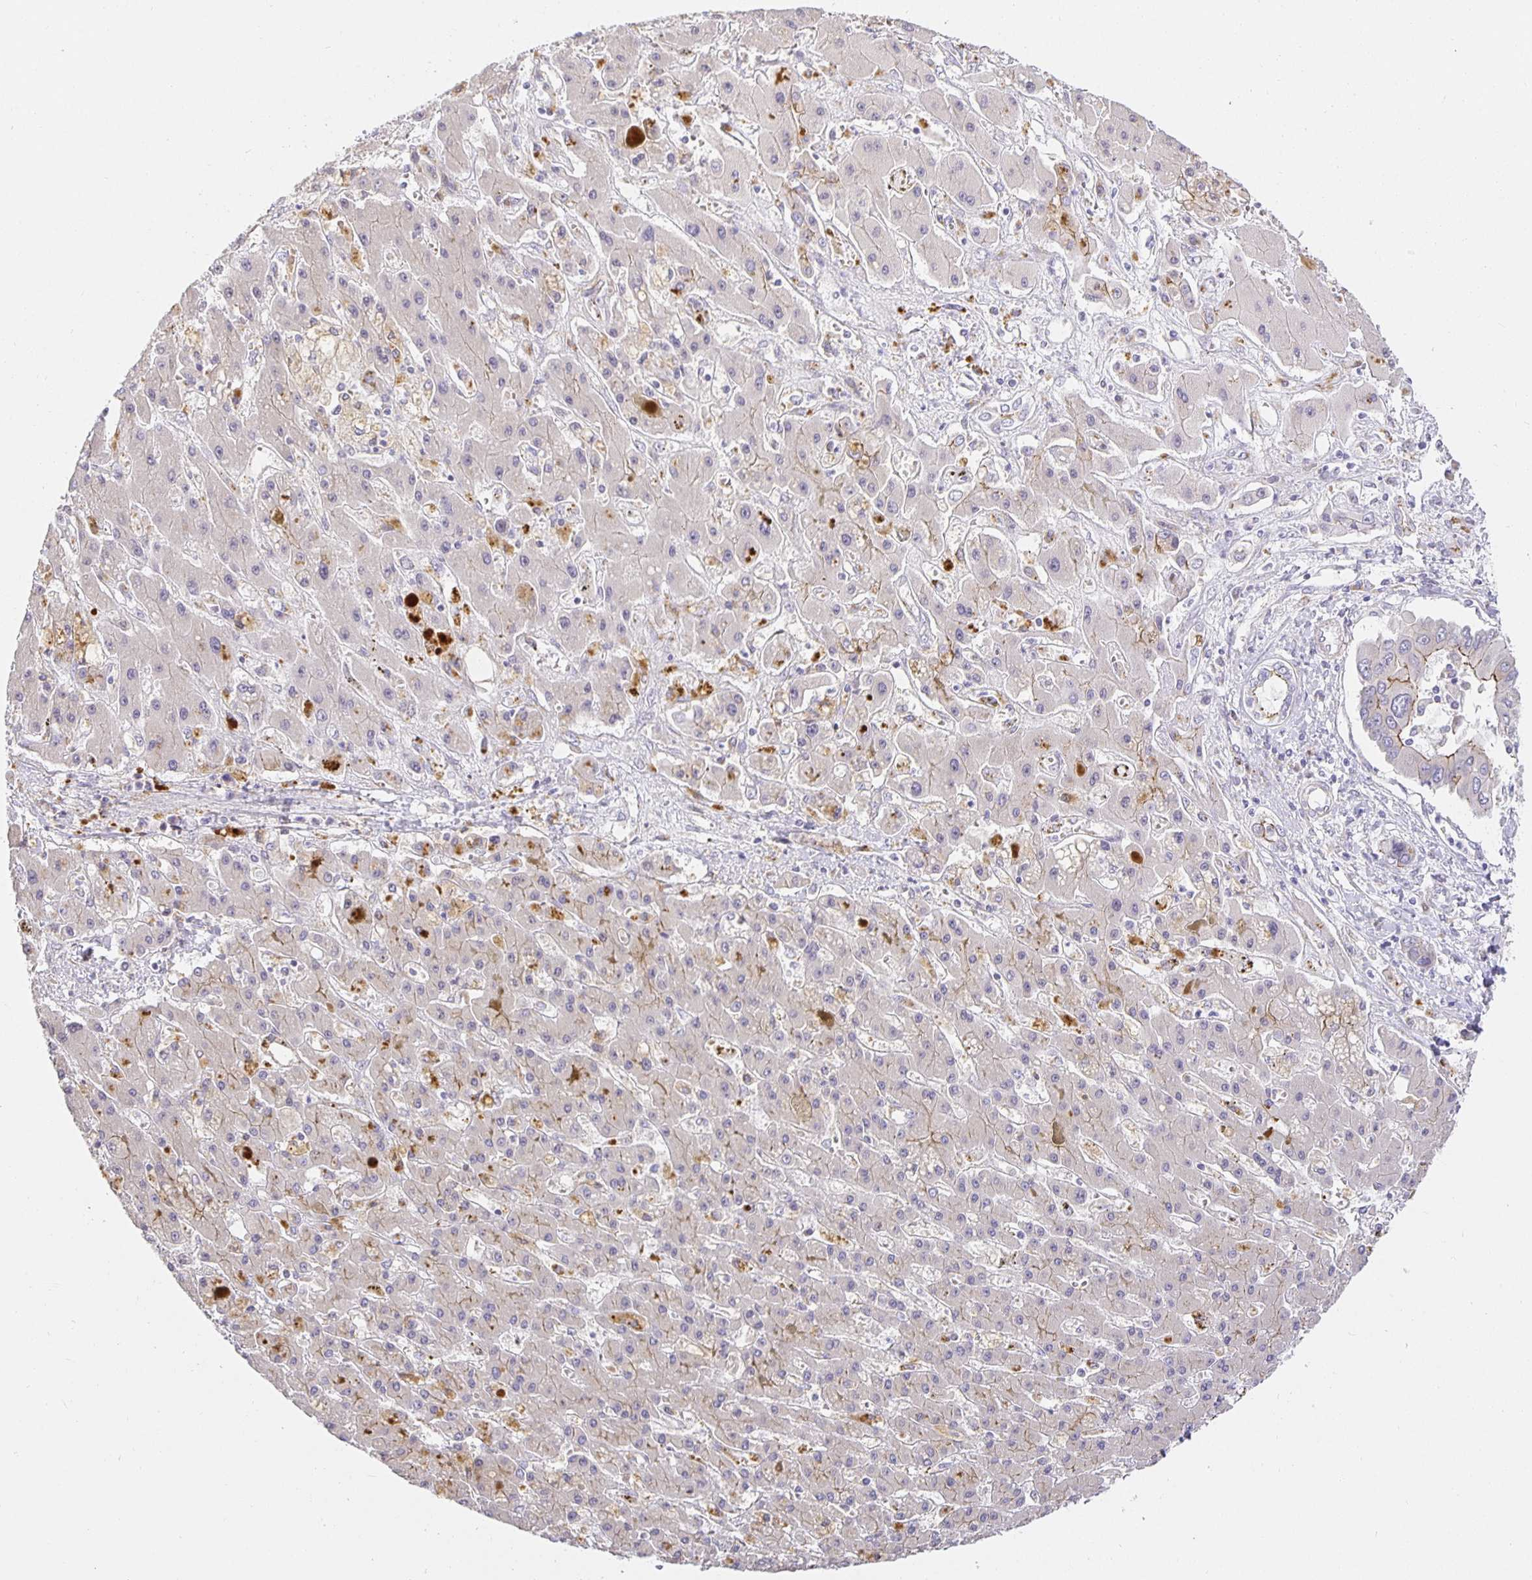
{"staining": {"intensity": "moderate", "quantity": "<25%", "location": "cytoplasmic/membranous"}, "tissue": "liver cancer", "cell_type": "Tumor cells", "image_type": "cancer", "snomed": [{"axis": "morphology", "description": "Cholangiocarcinoma"}, {"axis": "topography", "description": "Liver"}], "caption": "Tumor cells display low levels of moderate cytoplasmic/membranous staining in approximately <25% of cells in human liver cholangiocarcinoma.", "gene": "TJP3", "patient": {"sex": "male", "age": 67}}